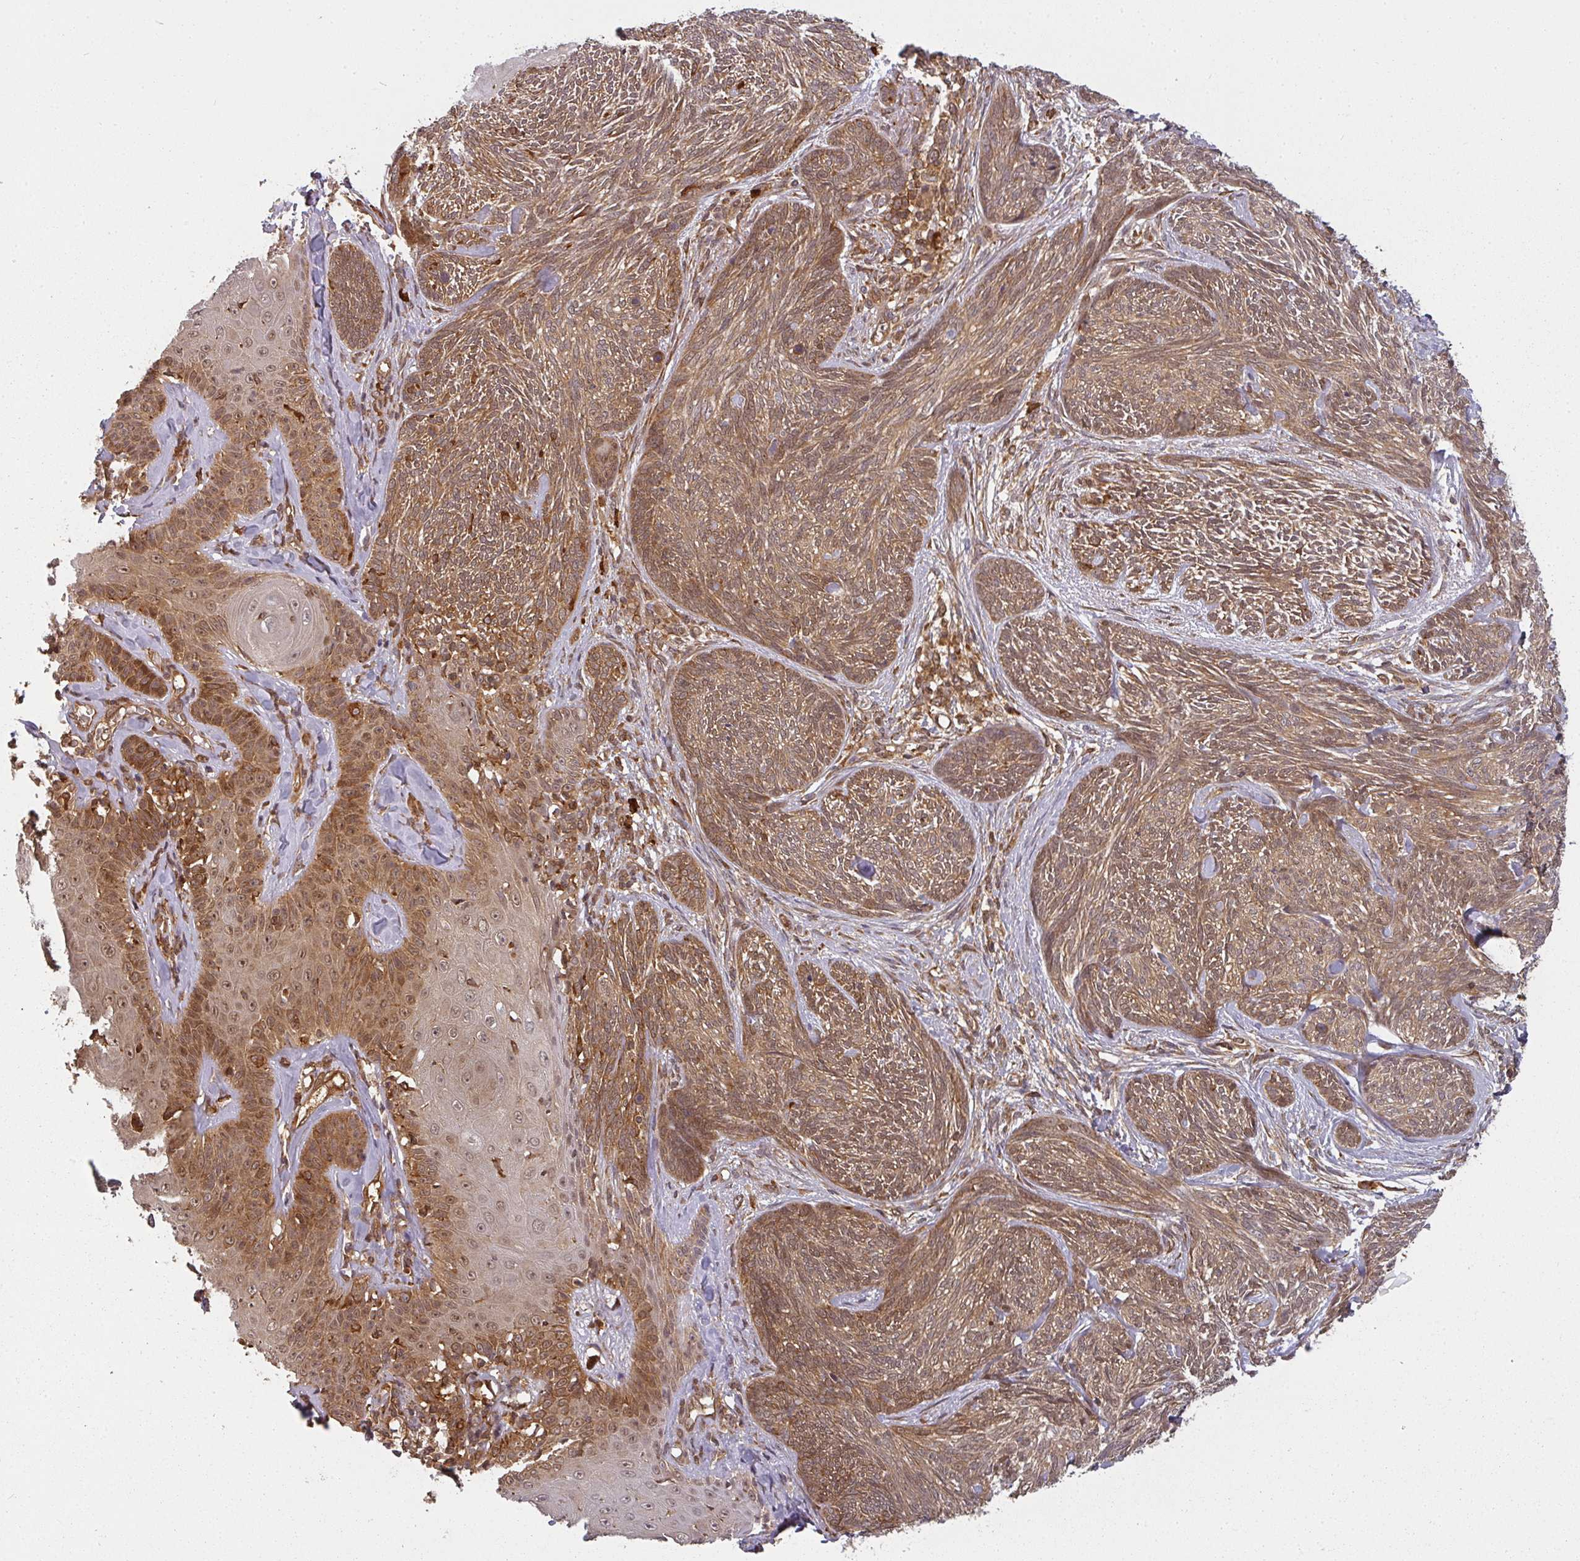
{"staining": {"intensity": "moderate", "quantity": ">75%", "location": "cytoplasmic/membranous"}, "tissue": "skin cancer", "cell_type": "Tumor cells", "image_type": "cancer", "snomed": [{"axis": "morphology", "description": "Basal cell carcinoma"}, {"axis": "topography", "description": "Skin"}], "caption": "Brown immunohistochemical staining in skin cancer displays moderate cytoplasmic/membranous positivity in approximately >75% of tumor cells.", "gene": "PPP6R3", "patient": {"sex": "male", "age": 73}}